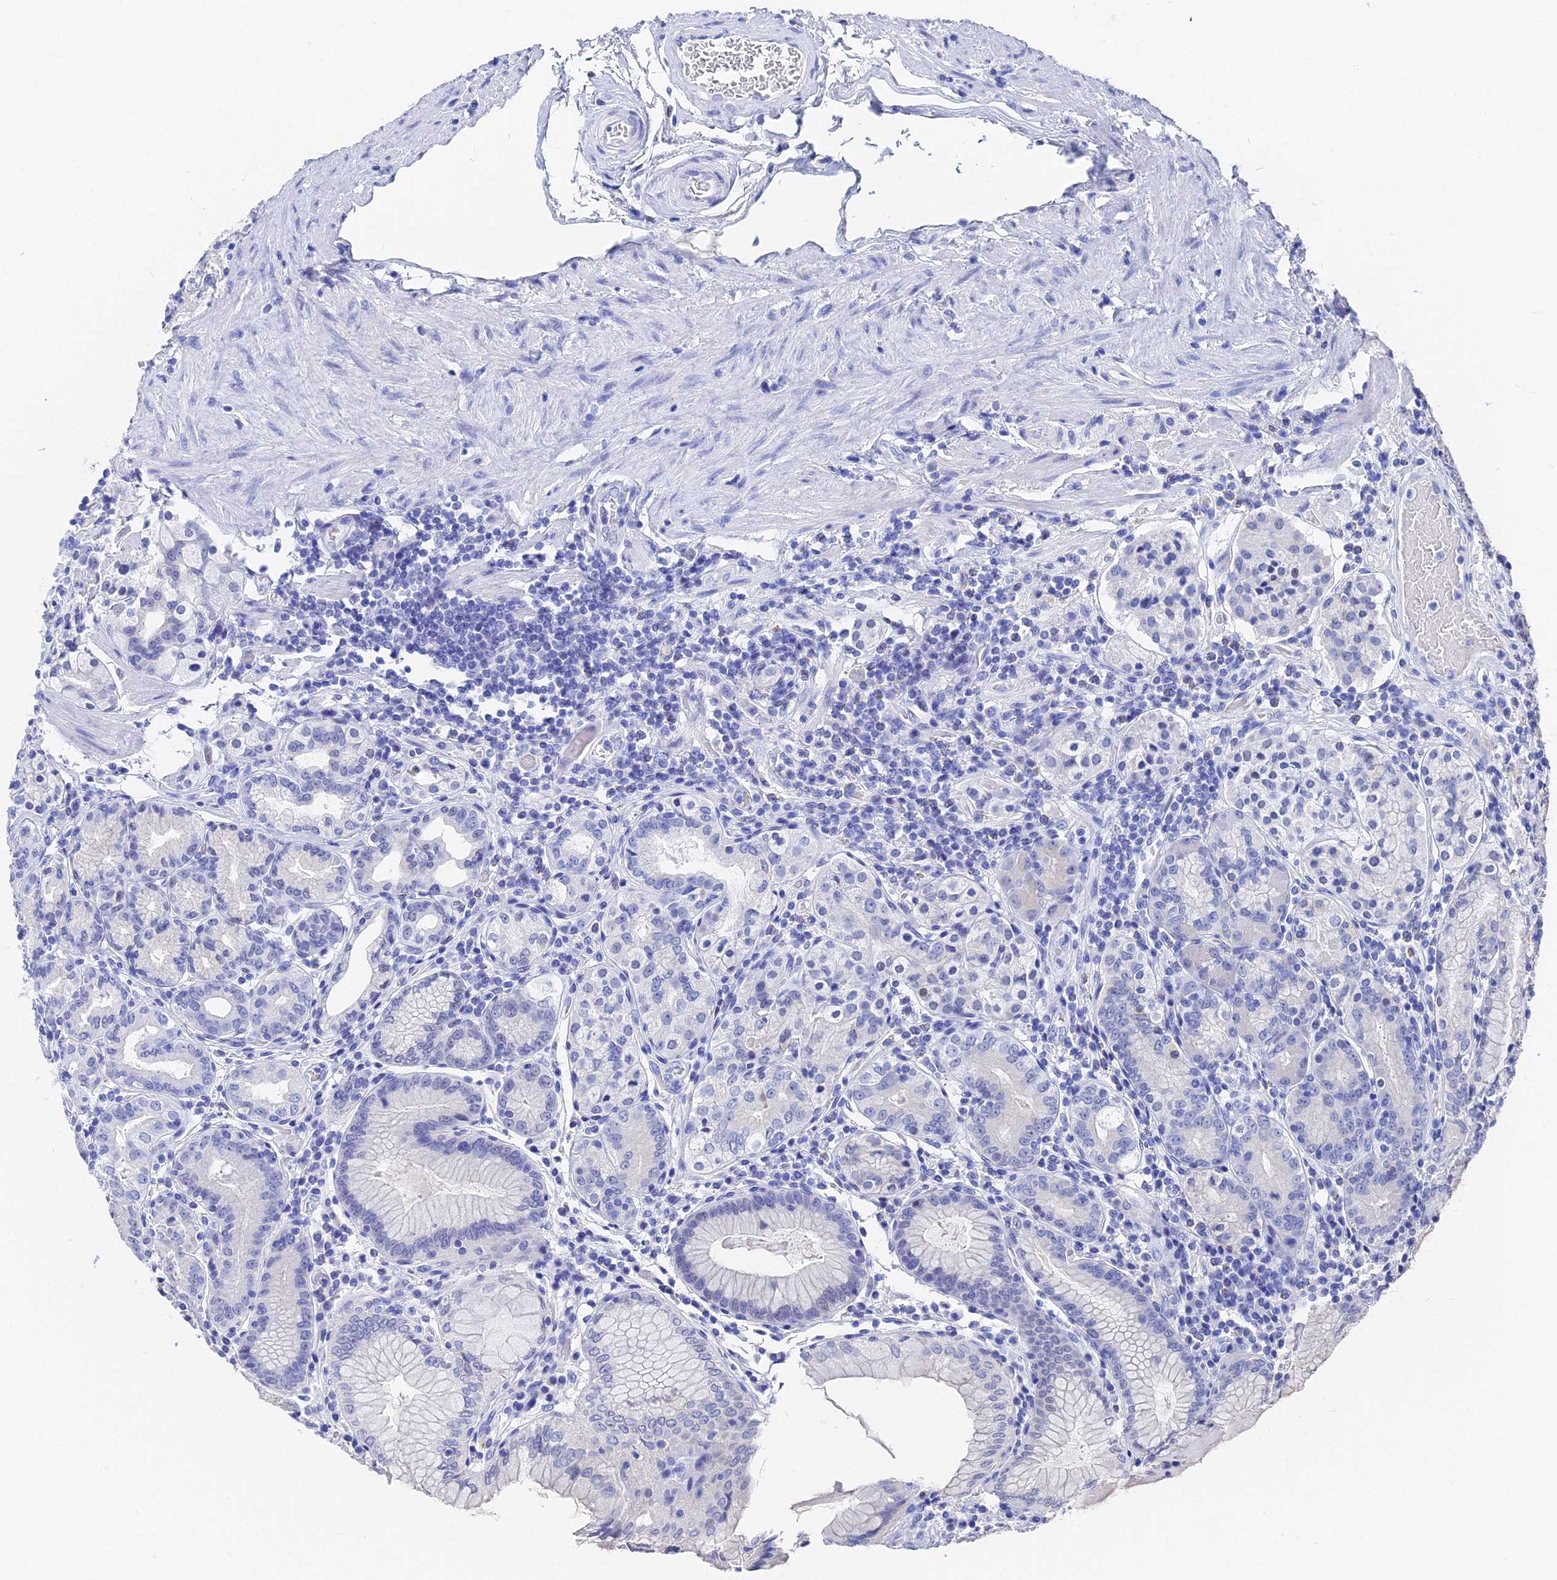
{"staining": {"intensity": "negative", "quantity": "none", "location": "none"}, "tissue": "stomach", "cell_type": "Glandular cells", "image_type": "normal", "snomed": [{"axis": "morphology", "description": "Normal tissue, NOS"}, {"axis": "topography", "description": "Stomach, upper"}, {"axis": "topography", "description": "Stomach, lower"}], "caption": "Immunohistochemistry (IHC) histopathology image of unremarkable human stomach stained for a protein (brown), which exhibits no expression in glandular cells.", "gene": "VPS33B", "patient": {"sex": "female", "age": 76}}